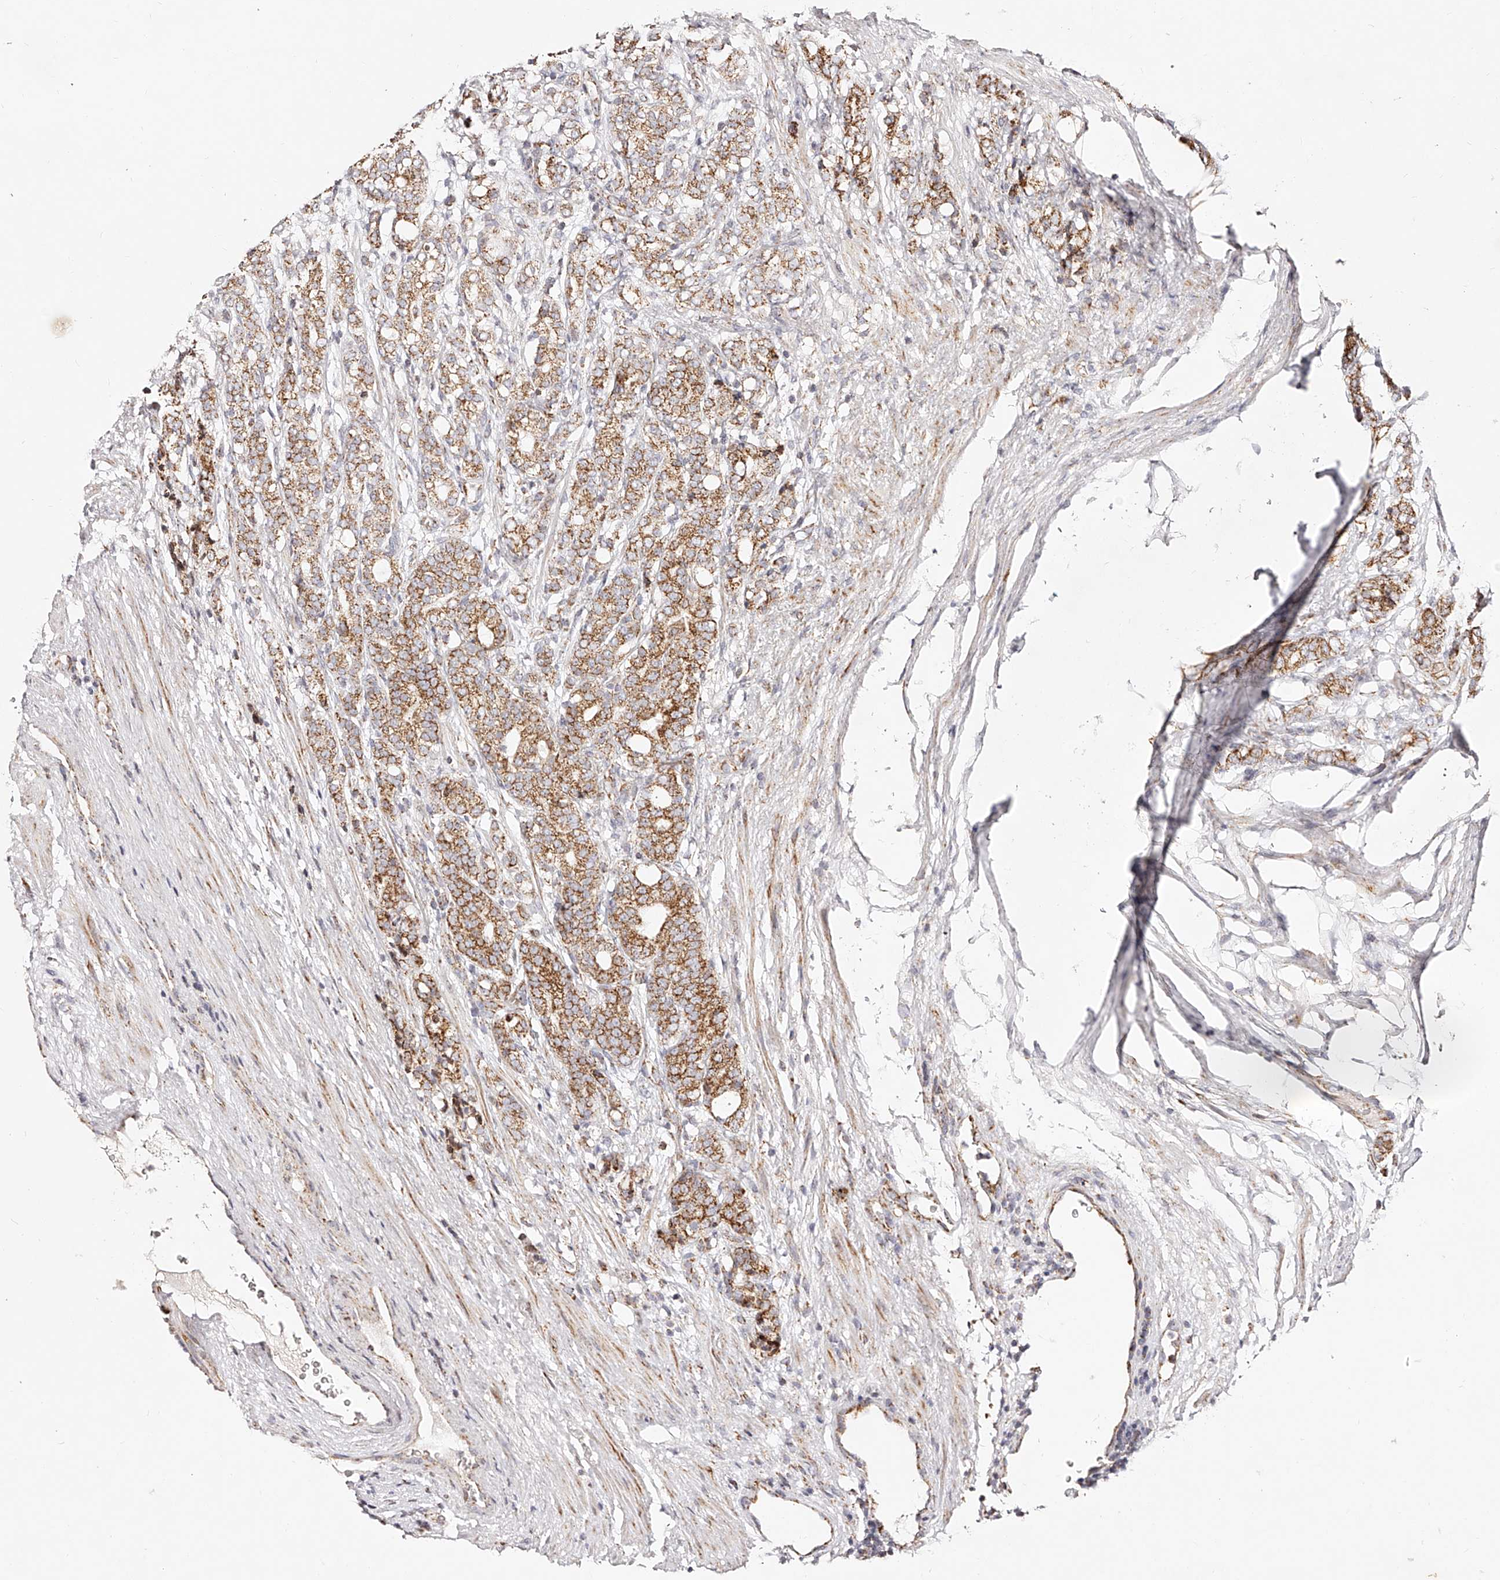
{"staining": {"intensity": "moderate", "quantity": ">75%", "location": "cytoplasmic/membranous"}, "tissue": "prostate cancer", "cell_type": "Tumor cells", "image_type": "cancer", "snomed": [{"axis": "morphology", "description": "Adenocarcinoma, High grade"}, {"axis": "topography", "description": "Prostate"}], "caption": "Human prostate cancer stained with a brown dye exhibits moderate cytoplasmic/membranous positive positivity in about >75% of tumor cells.", "gene": "NDUFV3", "patient": {"sex": "male", "age": 57}}